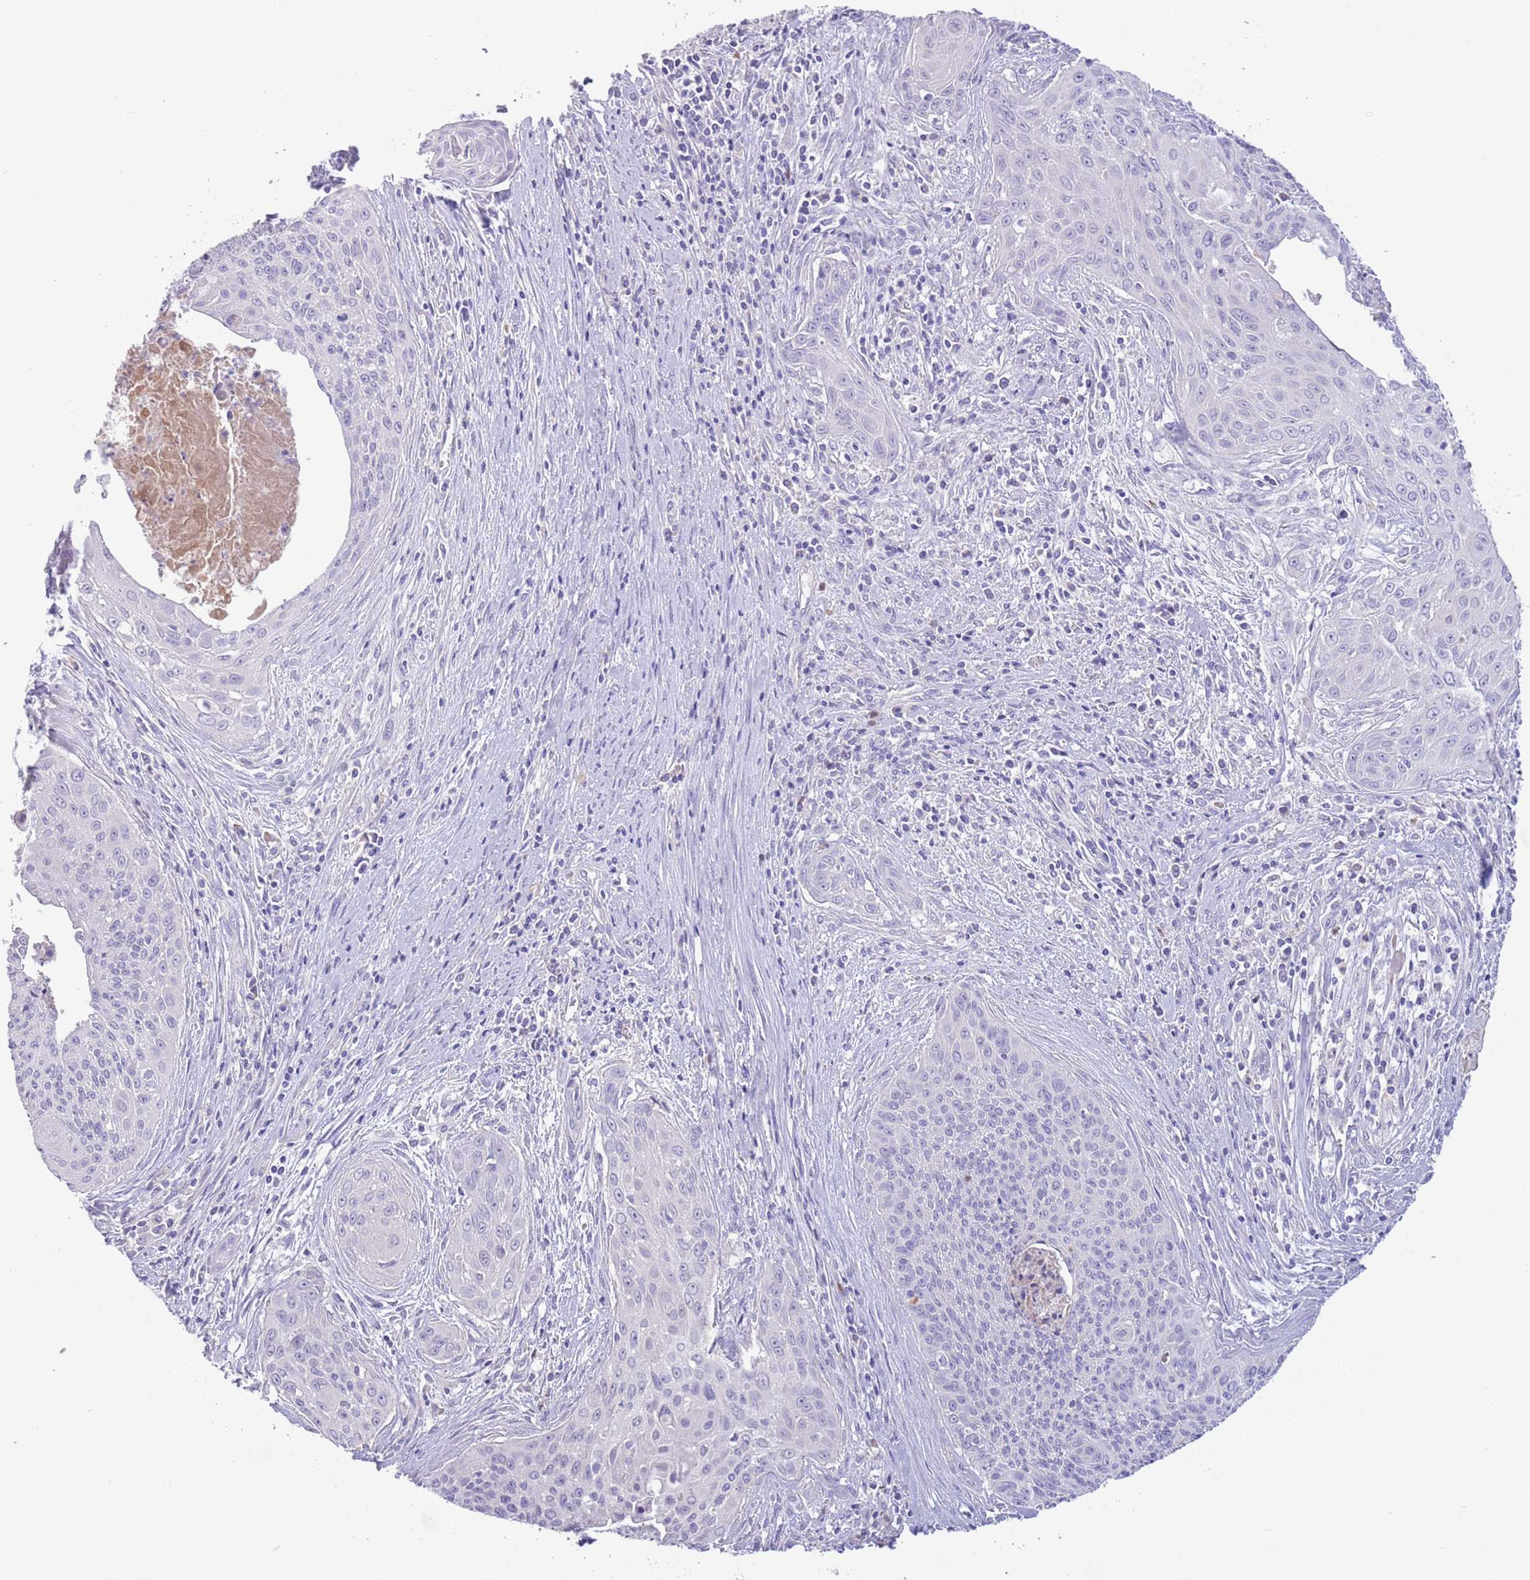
{"staining": {"intensity": "negative", "quantity": "none", "location": "none"}, "tissue": "cervical cancer", "cell_type": "Tumor cells", "image_type": "cancer", "snomed": [{"axis": "morphology", "description": "Squamous cell carcinoma, NOS"}, {"axis": "topography", "description": "Cervix"}], "caption": "This is a micrograph of IHC staining of cervical cancer, which shows no staining in tumor cells.", "gene": "IGFL4", "patient": {"sex": "female", "age": 55}}